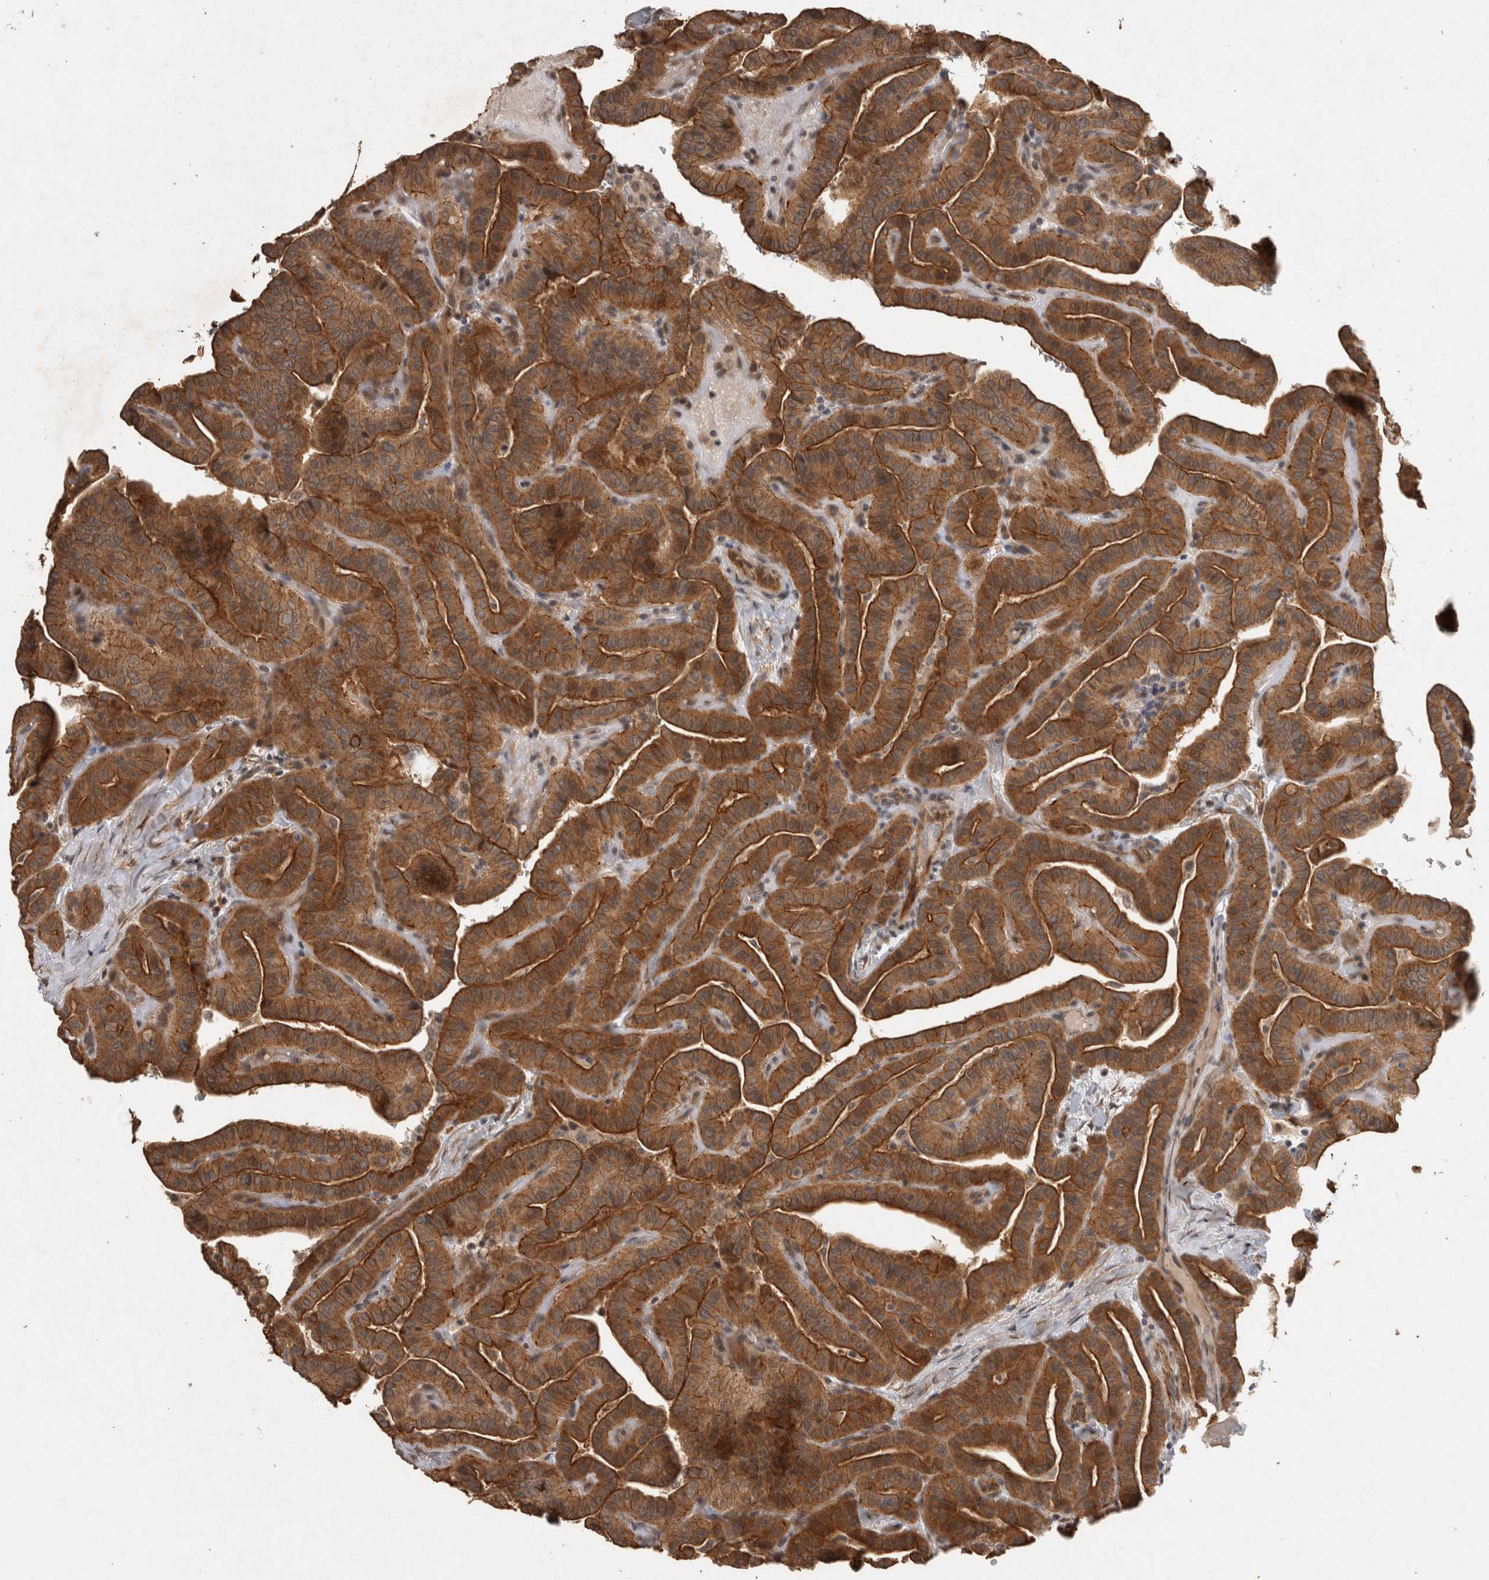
{"staining": {"intensity": "strong", "quantity": ">75%", "location": "cytoplasmic/membranous"}, "tissue": "thyroid cancer", "cell_type": "Tumor cells", "image_type": "cancer", "snomed": [{"axis": "morphology", "description": "Papillary adenocarcinoma, NOS"}, {"axis": "topography", "description": "Thyroid gland"}], "caption": "About >75% of tumor cells in human thyroid papillary adenocarcinoma show strong cytoplasmic/membranous protein staining as visualized by brown immunohistochemical staining.", "gene": "RHPN1", "patient": {"sex": "male", "age": 77}}